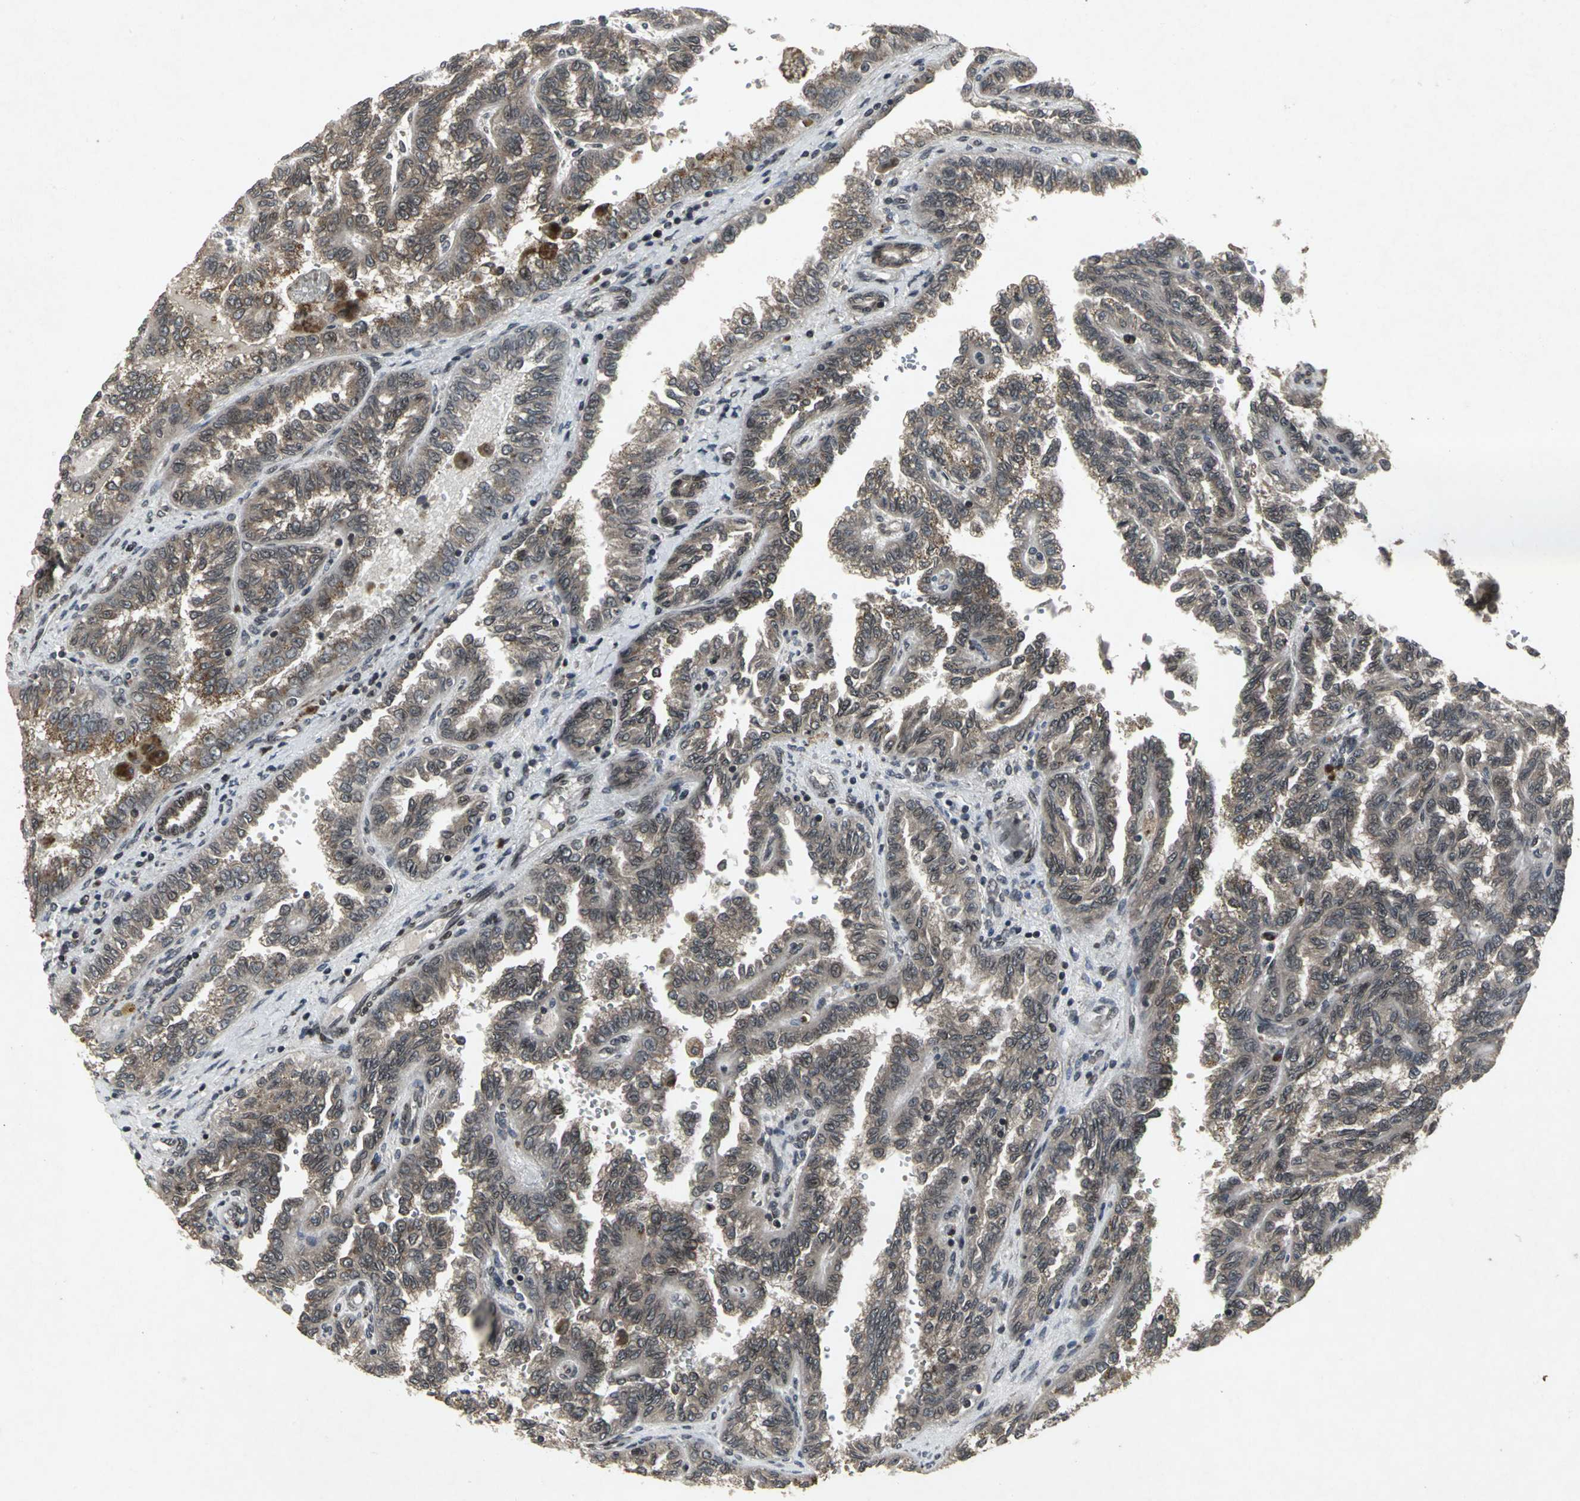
{"staining": {"intensity": "moderate", "quantity": ">75%", "location": "cytoplasmic/membranous,nuclear"}, "tissue": "renal cancer", "cell_type": "Tumor cells", "image_type": "cancer", "snomed": [{"axis": "morphology", "description": "Inflammation, NOS"}, {"axis": "morphology", "description": "Adenocarcinoma, NOS"}, {"axis": "topography", "description": "Kidney"}], "caption": "About >75% of tumor cells in renal adenocarcinoma display moderate cytoplasmic/membranous and nuclear protein expression as visualized by brown immunohistochemical staining.", "gene": "SH2B3", "patient": {"sex": "male", "age": 68}}